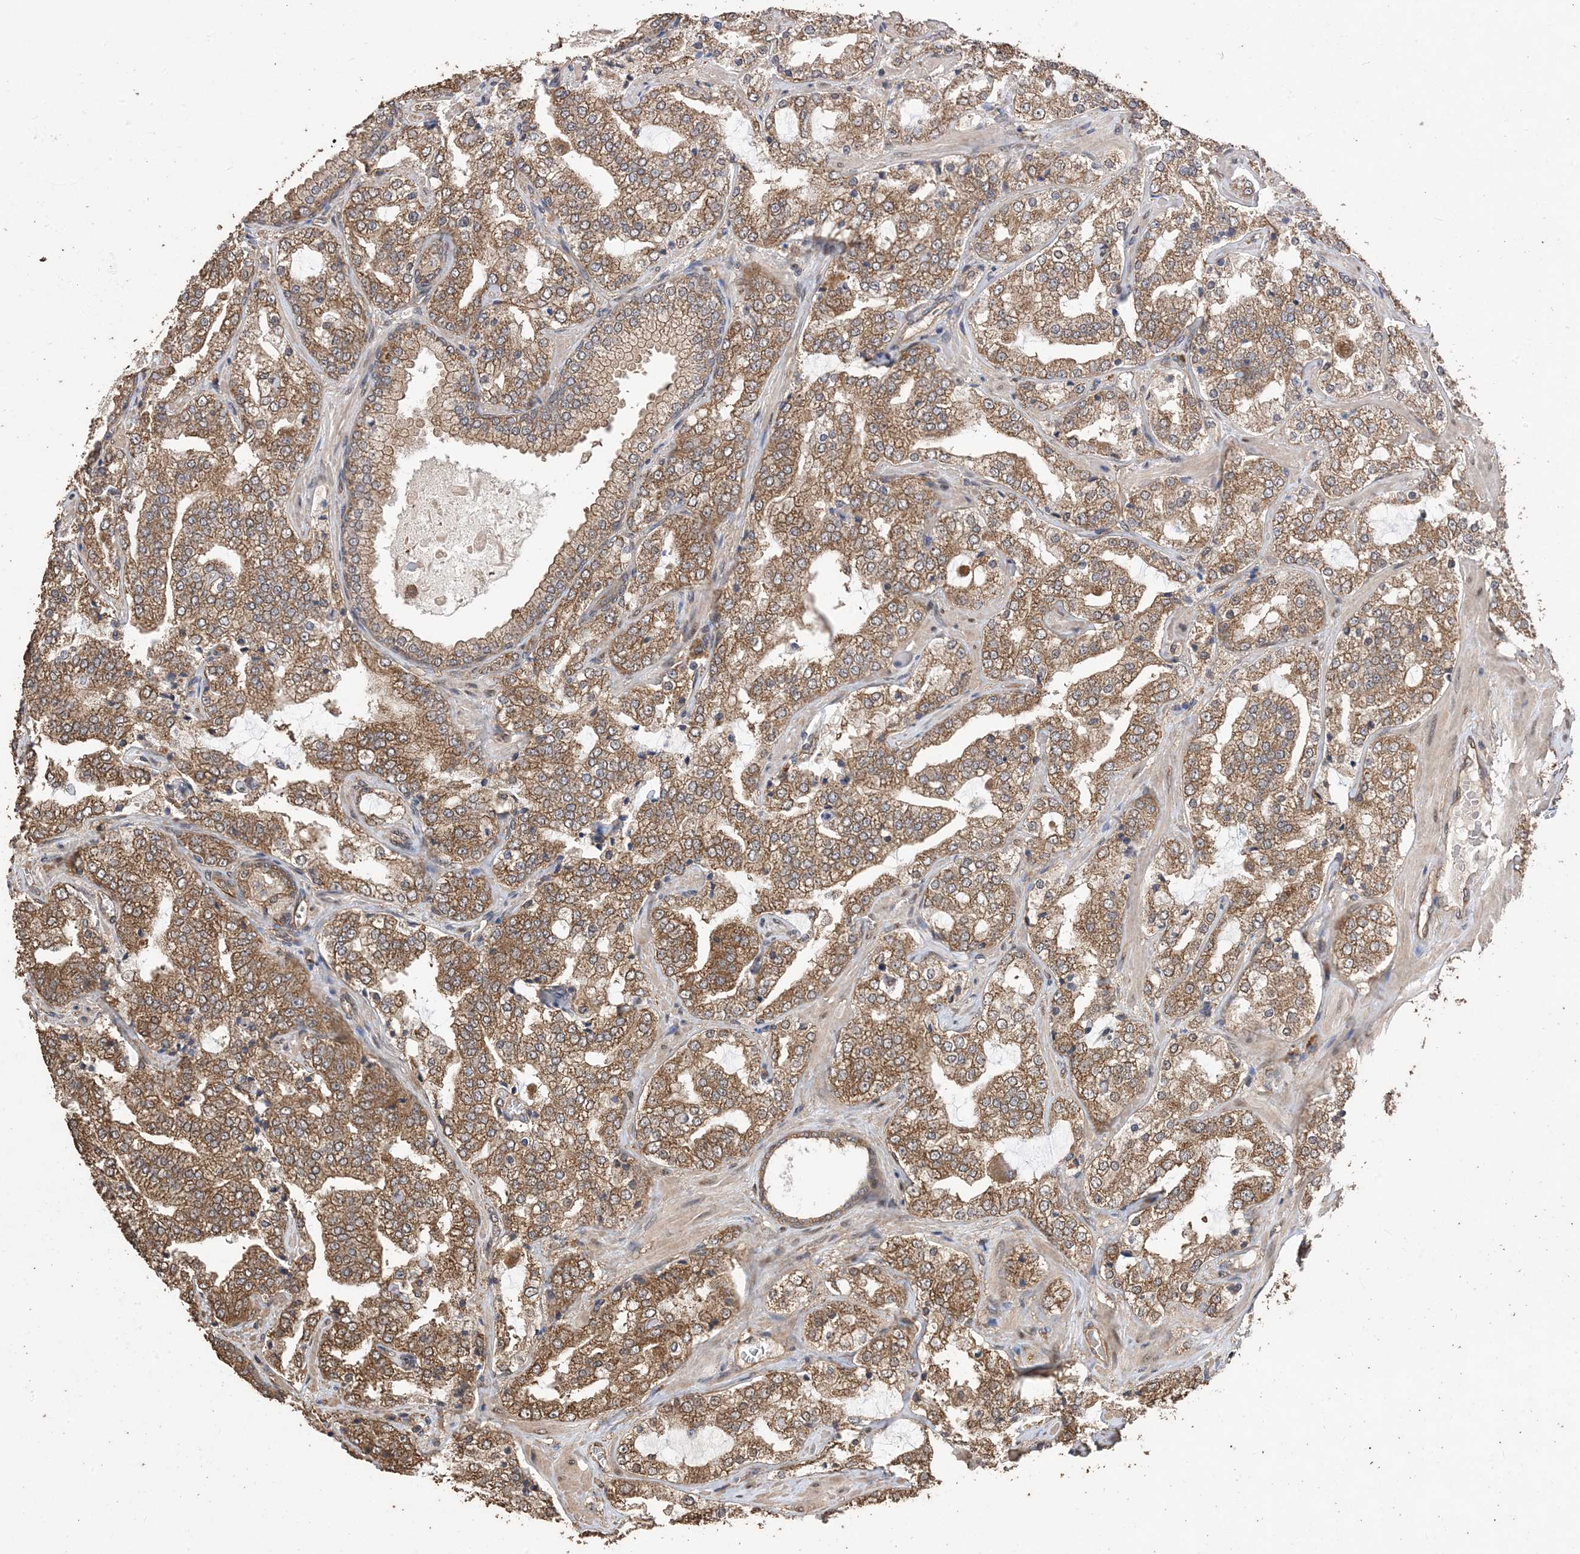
{"staining": {"intensity": "moderate", "quantity": ">75%", "location": "cytoplasmic/membranous"}, "tissue": "prostate cancer", "cell_type": "Tumor cells", "image_type": "cancer", "snomed": [{"axis": "morphology", "description": "Adenocarcinoma, High grade"}, {"axis": "topography", "description": "Prostate"}], "caption": "Immunohistochemical staining of human prostate high-grade adenocarcinoma displays medium levels of moderate cytoplasmic/membranous positivity in approximately >75% of tumor cells. Immunohistochemistry stains the protein in brown and the nuclei are stained blue.", "gene": "ZKSCAN5", "patient": {"sex": "male", "age": 64}}